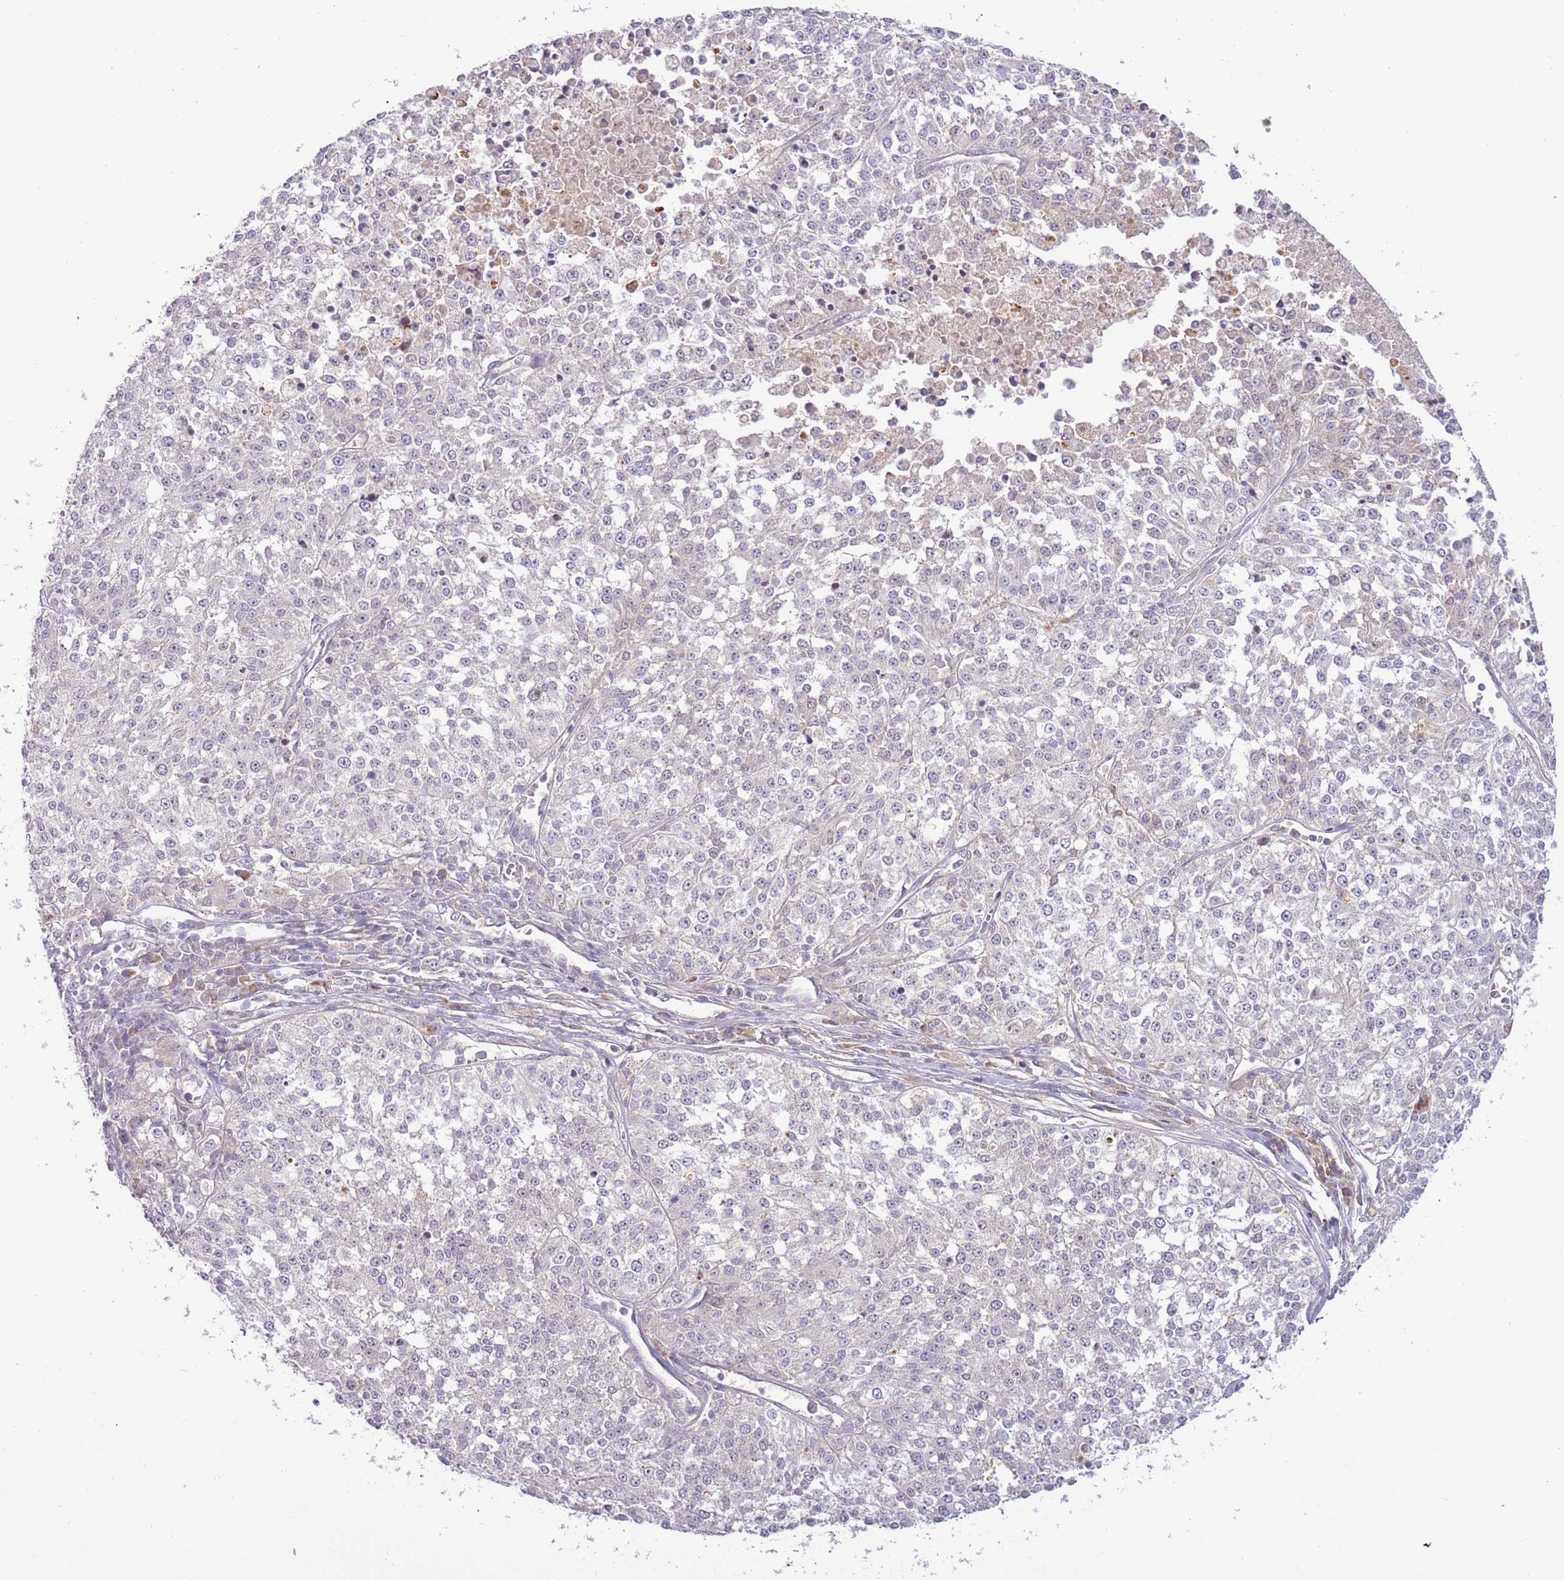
{"staining": {"intensity": "negative", "quantity": "none", "location": "none"}, "tissue": "melanoma", "cell_type": "Tumor cells", "image_type": "cancer", "snomed": [{"axis": "morphology", "description": "Malignant melanoma, NOS"}, {"axis": "topography", "description": "Skin"}], "caption": "This is an immunohistochemistry histopathology image of malignant melanoma. There is no staining in tumor cells.", "gene": "SHROOM3", "patient": {"sex": "female", "age": 64}}